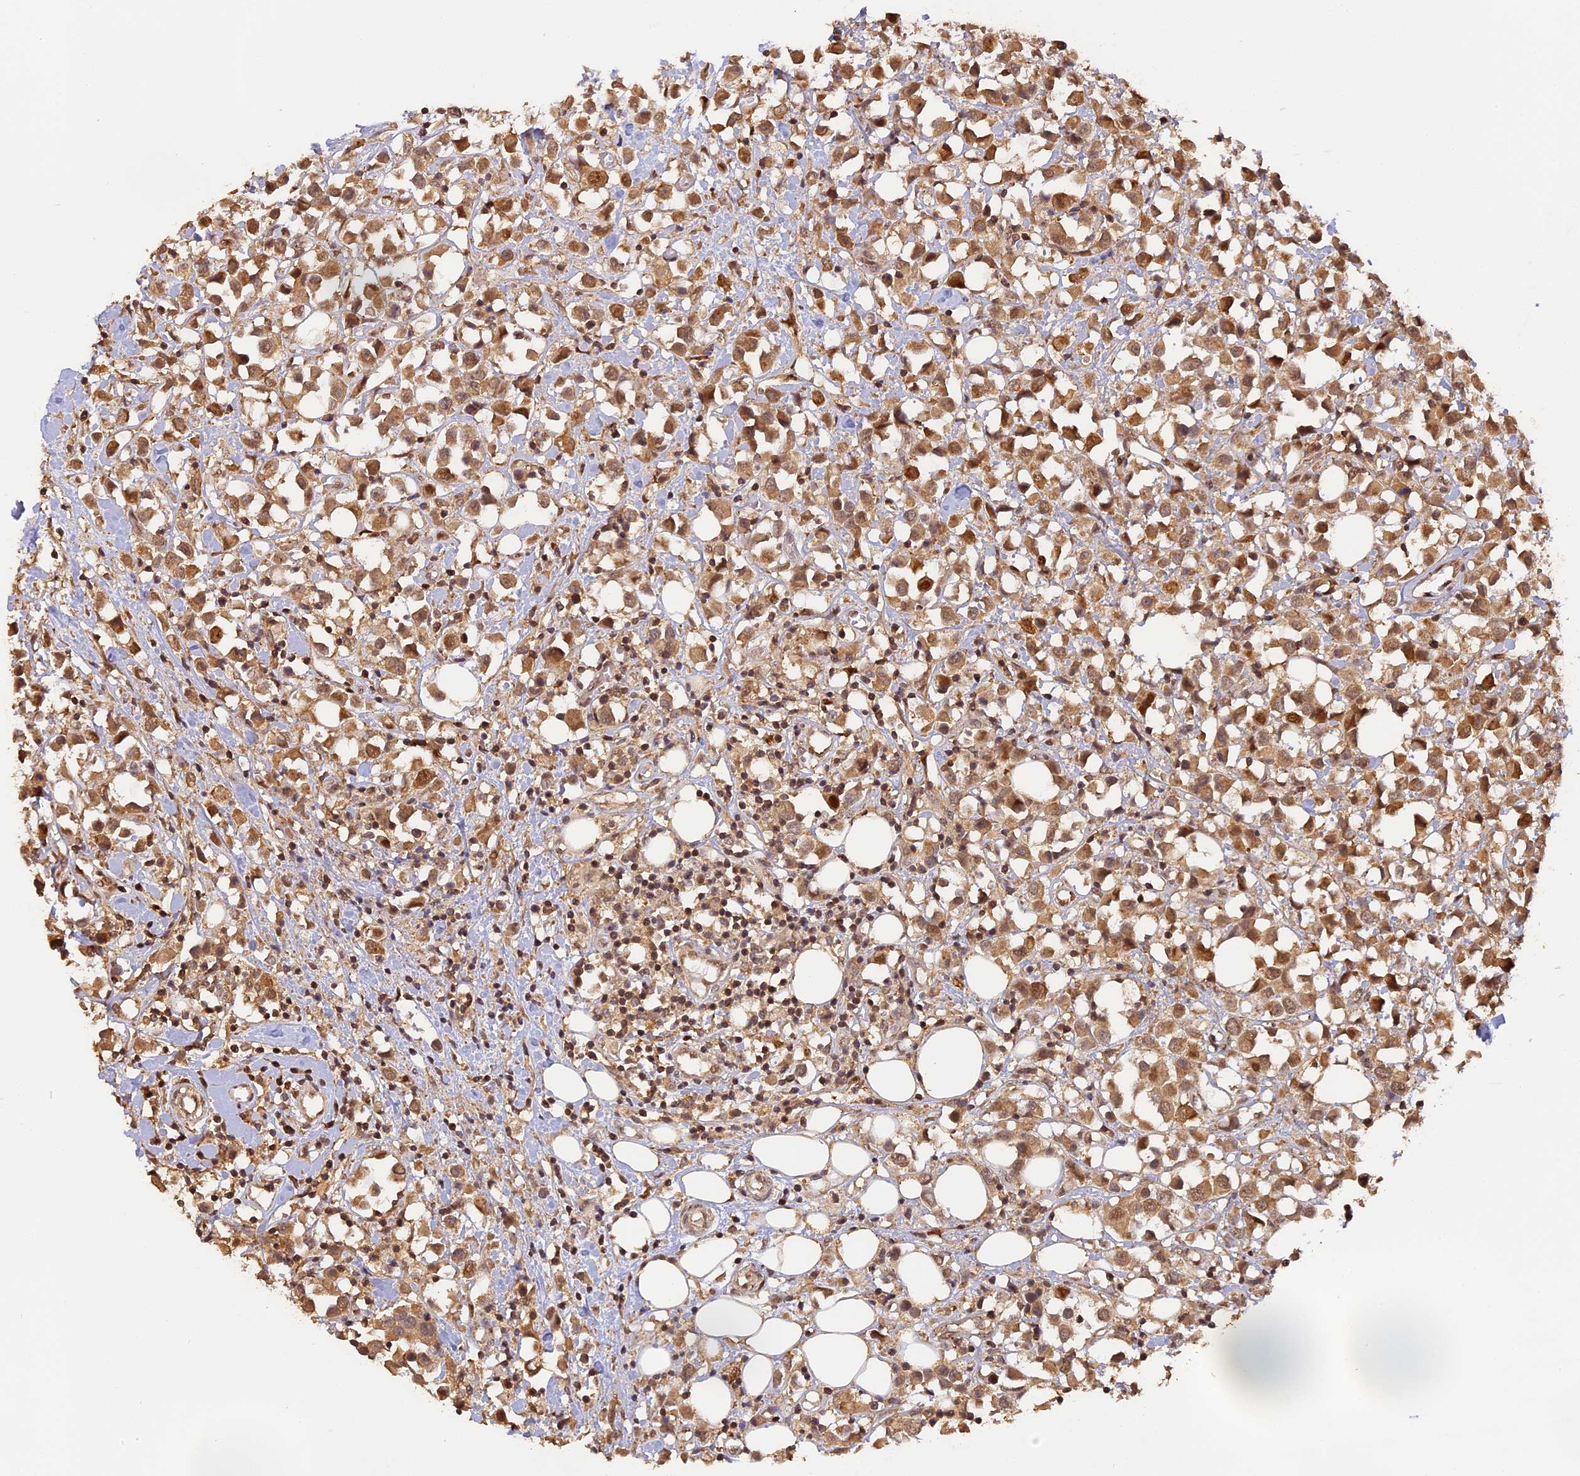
{"staining": {"intensity": "moderate", "quantity": ">75%", "location": "cytoplasmic/membranous,nuclear"}, "tissue": "breast cancer", "cell_type": "Tumor cells", "image_type": "cancer", "snomed": [{"axis": "morphology", "description": "Duct carcinoma"}, {"axis": "topography", "description": "Breast"}], "caption": "Immunohistochemical staining of human breast cancer (infiltrating ductal carcinoma) reveals moderate cytoplasmic/membranous and nuclear protein positivity in about >75% of tumor cells. (IHC, brightfield microscopy, high magnification).", "gene": "MYBL2", "patient": {"sex": "female", "age": 61}}